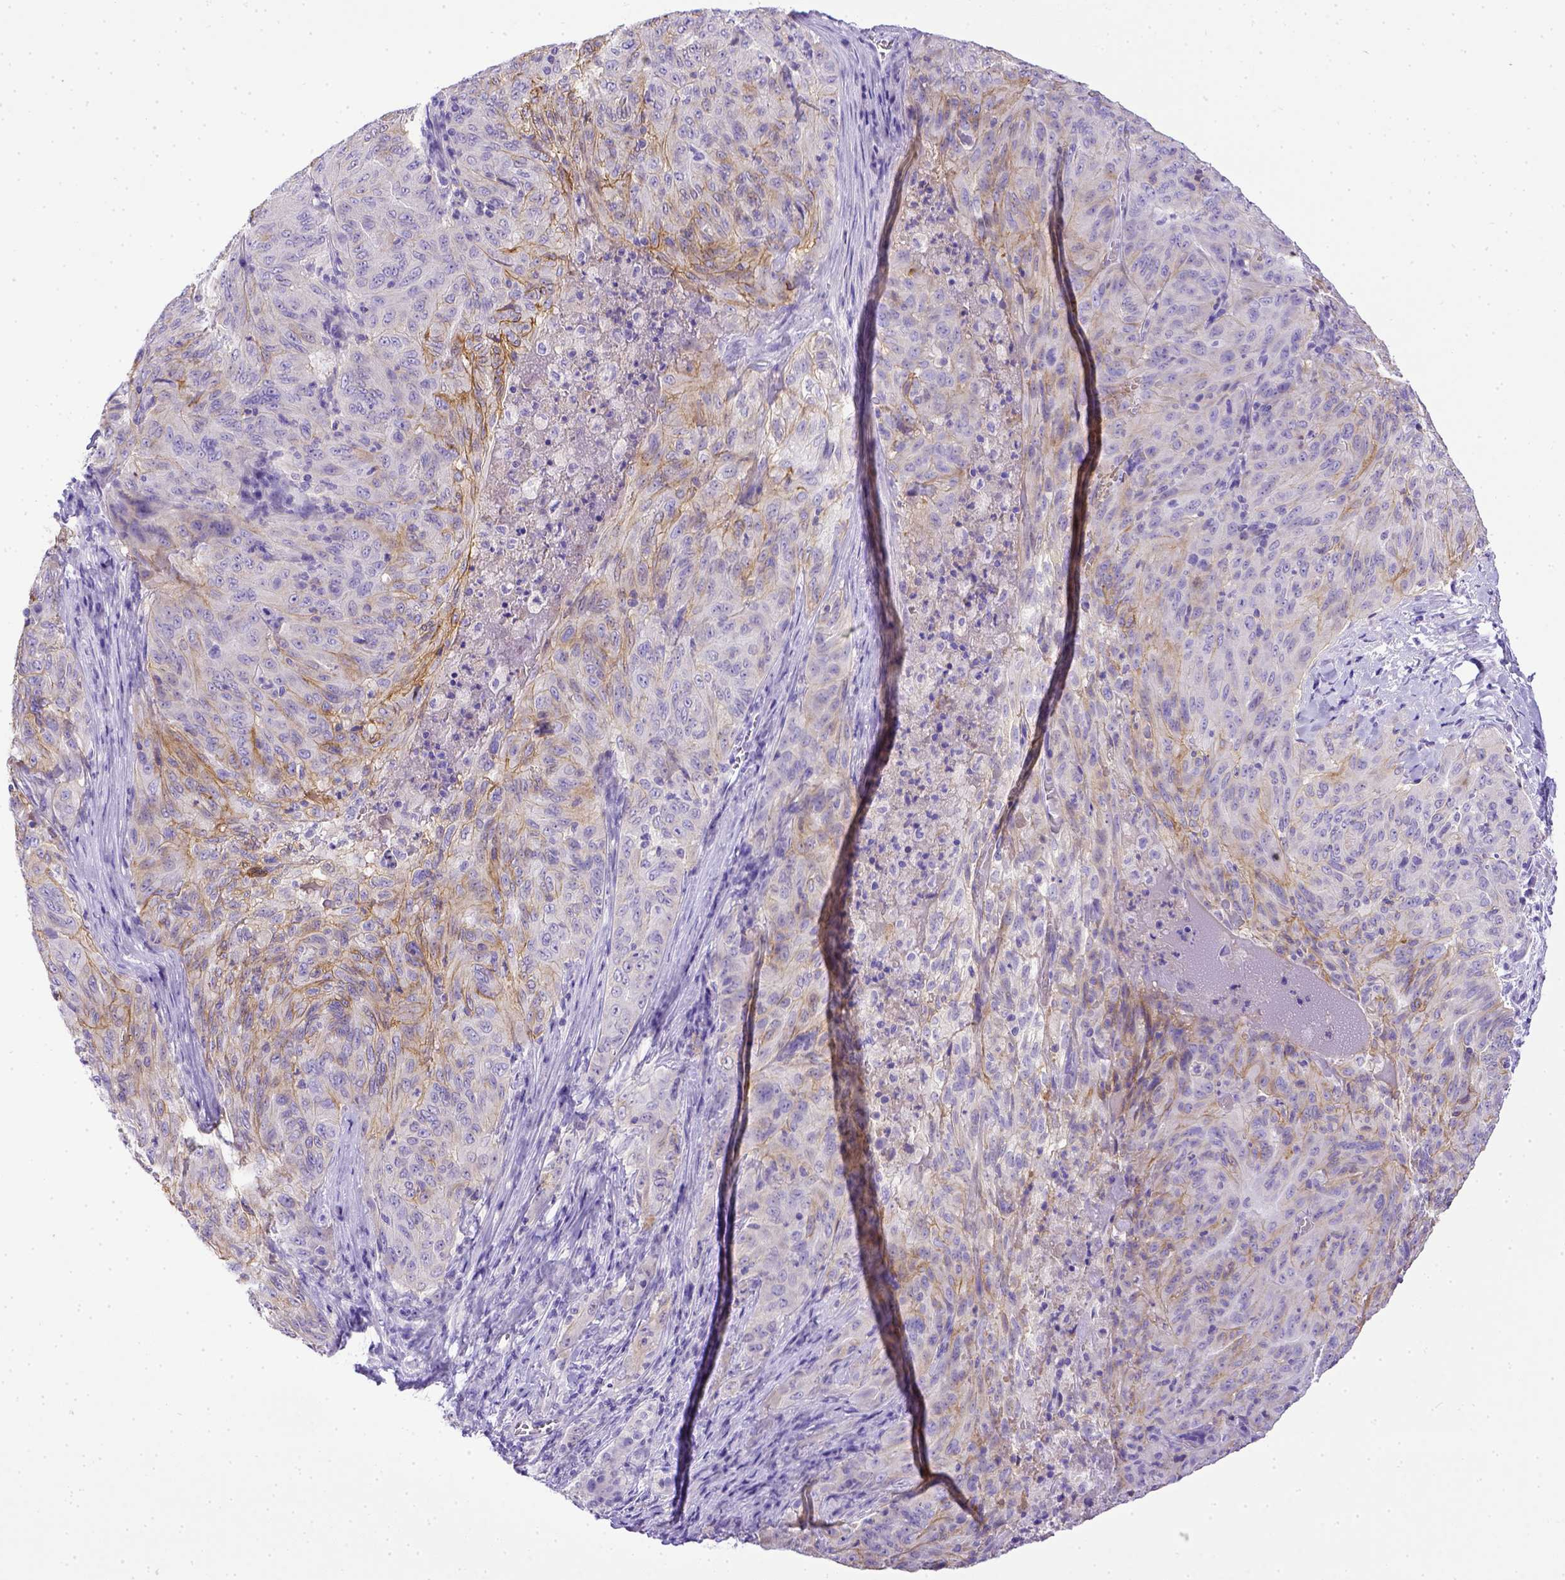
{"staining": {"intensity": "weak", "quantity": "<25%", "location": "cytoplasmic/membranous"}, "tissue": "pancreatic cancer", "cell_type": "Tumor cells", "image_type": "cancer", "snomed": [{"axis": "morphology", "description": "Adenocarcinoma, NOS"}, {"axis": "topography", "description": "Pancreas"}], "caption": "The immunohistochemistry (IHC) photomicrograph has no significant positivity in tumor cells of pancreatic cancer (adenocarcinoma) tissue. (Stains: DAB (3,3'-diaminobenzidine) immunohistochemistry with hematoxylin counter stain, Microscopy: brightfield microscopy at high magnification).", "gene": "BTN1A1", "patient": {"sex": "male", "age": 63}}